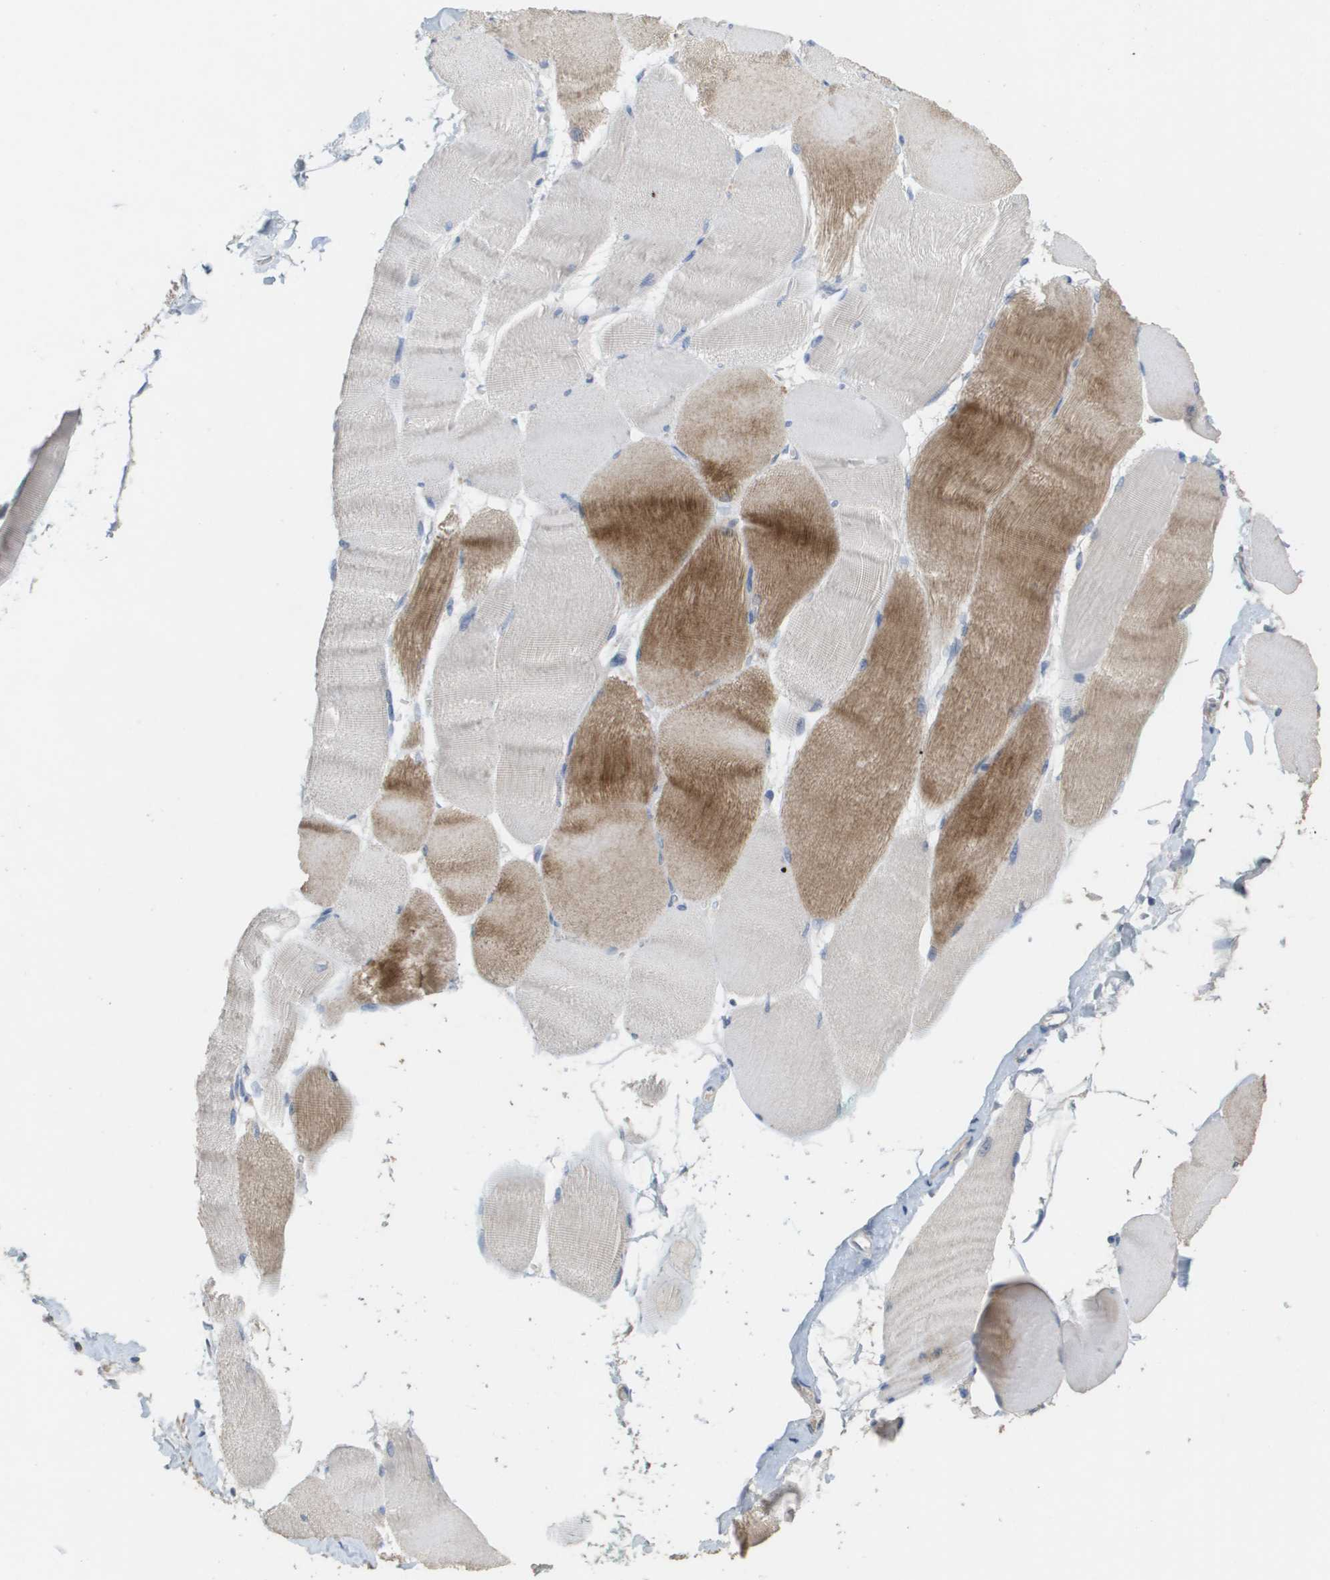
{"staining": {"intensity": "moderate", "quantity": "25%-75%", "location": "cytoplasmic/membranous"}, "tissue": "skeletal muscle", "cell_type": "Myocytes", "image_type": "normal", "snomed": [{"axis": "morphology", "description": "Normal tissue, NOS"}, {"axis": "morphology", "description": "Squamous cell carcinoma, NOS"}, {"axis": "topography", "description": "Skeletal muscle"}], "caption": "Protein expression analysis of benign human skeletal muscle reveals moderate cytoplasmic/membranous staining in approximately 25%-75% of myocytes.", "gene": "ANGPT2", "patient": {"sex": "male", "age": 51}}